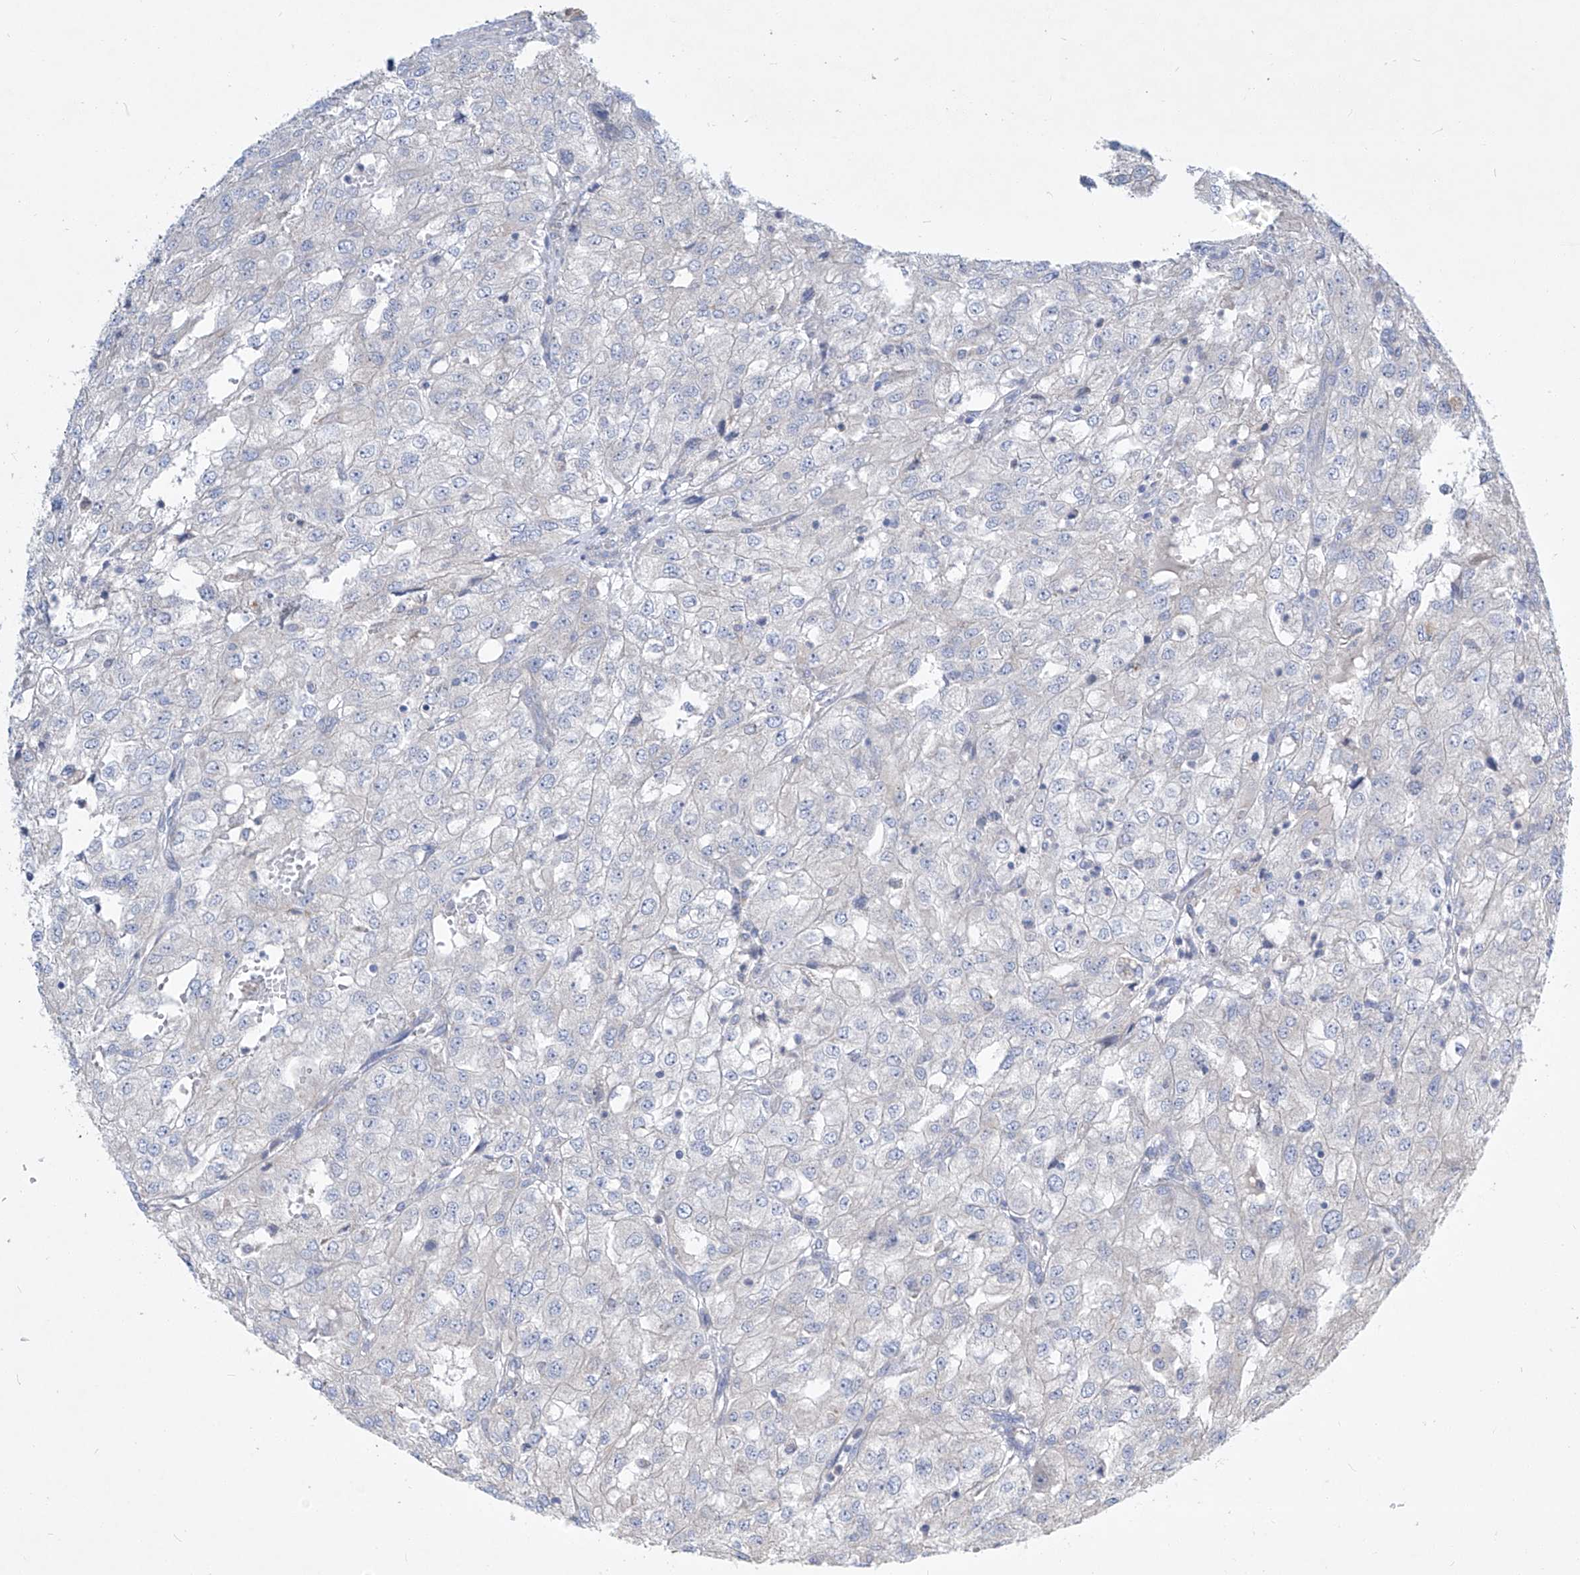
{"staining": {"intensity": "negative", "quantity": "none", "location": "none"}, "tissue": "renal cancer", "cell_type": "Tumor cells", "image_type": "cancer", "snomed": [{"axis": "morphology", "description": "Adenocarcinoma, NOS"}, {"axis": "topography", "description": "Kidney"}], "caption": "IHC photomicrograph of neoplastic tissue: adenocarcinoma (renal) stained with DAB (3,3'-diaminobenzidine) demonstrates no significant protein staining in tumor cells. The staining is performed using DAB (3,3'-diaminobenzidine) brown chromogen with nuclei counter-stained in using hematoxylin.", "gene": "UFL1", "patient": {"sex": "female", "age": 54}}